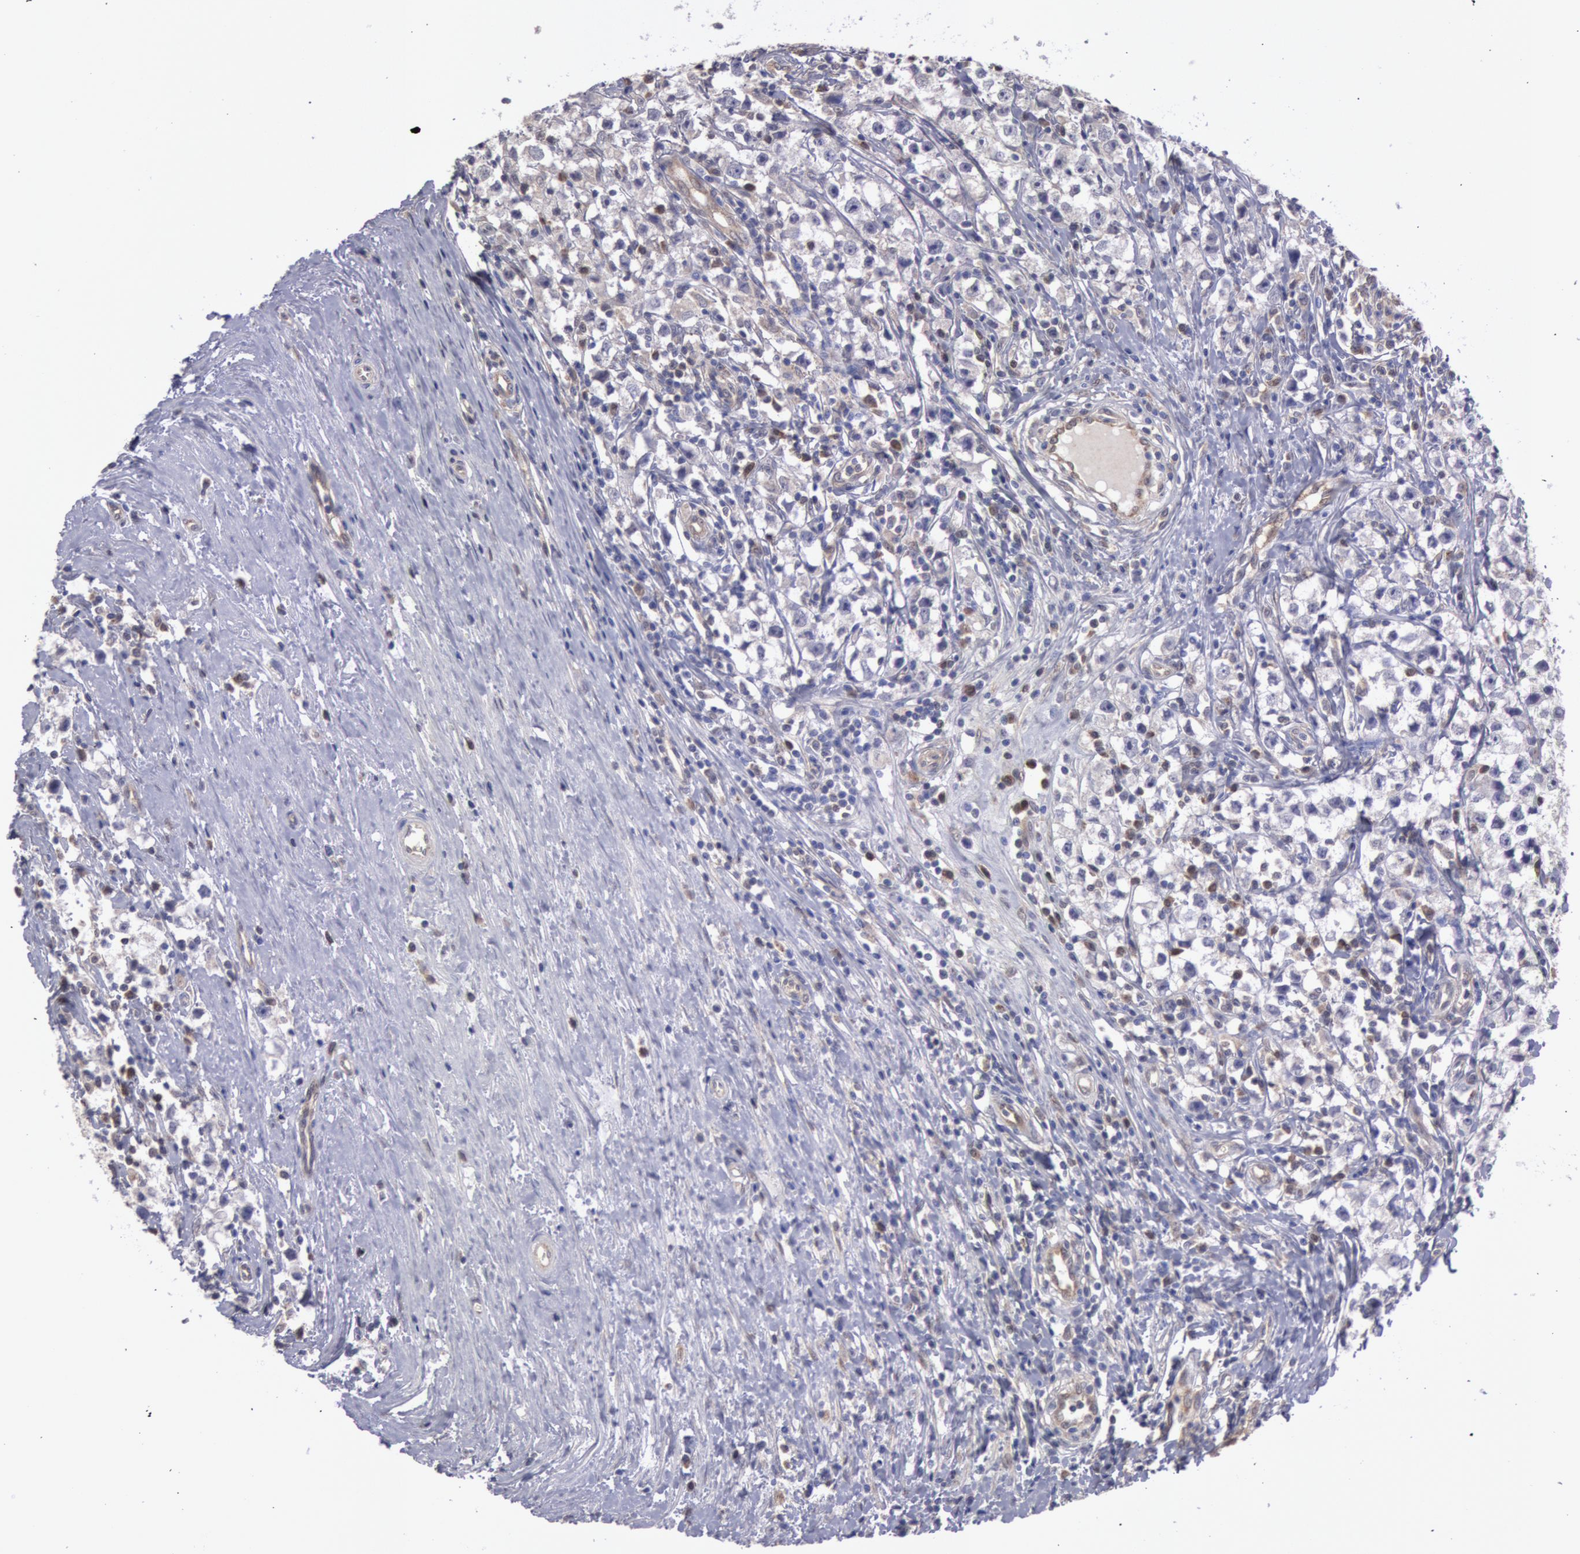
{"staining": {"intensity": "weak", "quantity": "<25%", "location": "cytoplasmic/membranous"}, "tissue": "testis cancer", "cell_type": "Tumor cells", "image_type": "cancer", "snomed": [{"axis": "morphology", "description": "Seminoma, NOS"}, {"axis": "topography", "description": "Testis"}], "caption": "Tumor cells are negative for protein expression in human testis cancer (seminoma).", "gene": "MPST", "patient": {"sex": "male", "age": 35}}